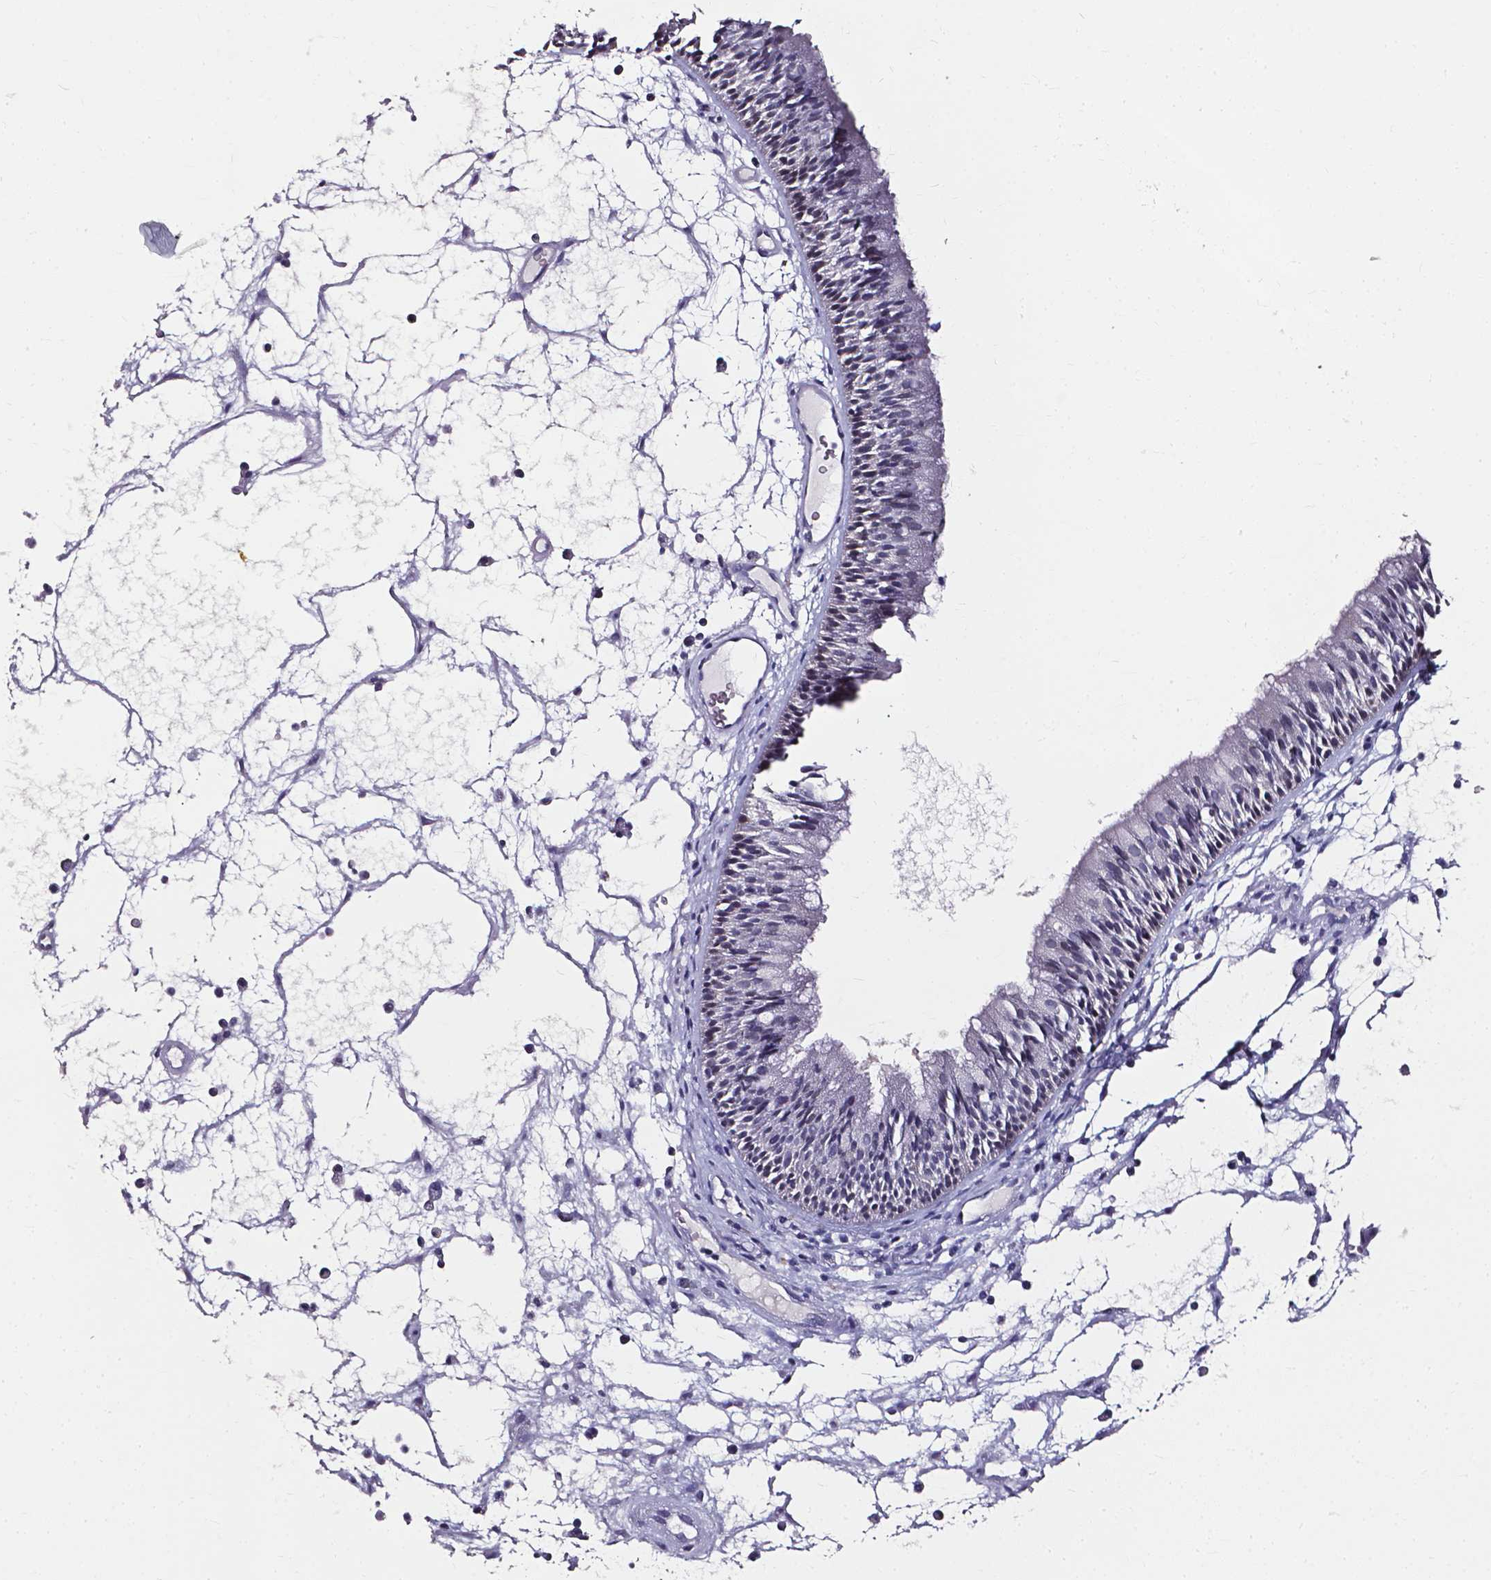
{"staining": {"intensity": "negative", "quantity": "none", "location": "none"}, "tissue": "nasopharynx", "cell_type": "Respiratory epithelial cells", "image_type": "normal", "snomed": [{"axis": "morphology", "description": "Normal tissue, NOS"}, {"axis": "topography", "description": "Nasopharynx"}], "caption": "This is an immunohistochemistry image of unremarkable nasopharynx. There is no expression in respiratory epithelial cells.", "gene": "AKR1B10", "patient": {"sex": "male", "age": 31}}